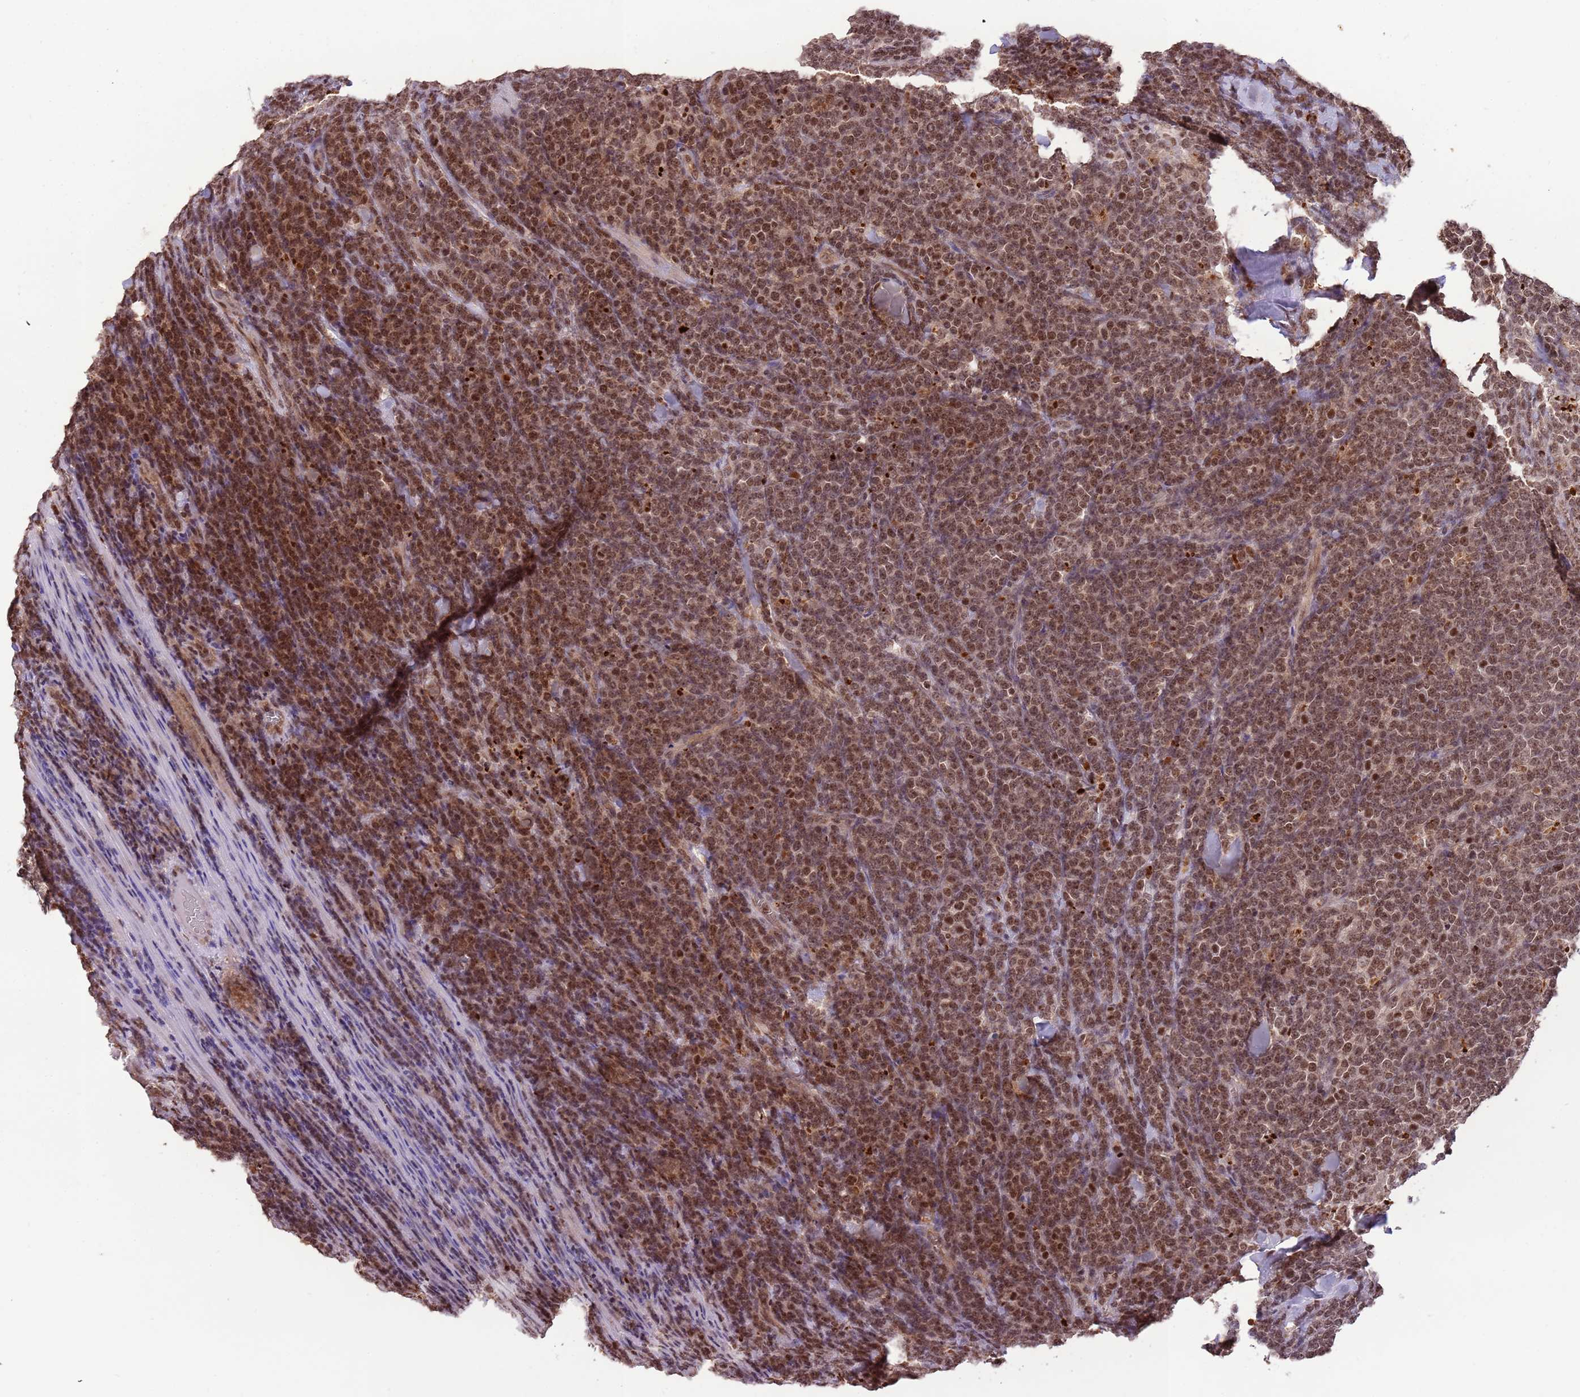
{"staining": {"intensity": "moderate", "quantity": ">75%", "location": "nuclear"}, "tissue": "lymphoma", "cell_type": "Tumor cells", "image_type": "cancer", "snomed": [{"axis": "morphology", "description": "Malignant lymphoma, non-Hodgkin's type, High grade"}, {"axis": "topography", "description": "Small intestine"}], "caption": "Immunohistochemical staining of malignant lymphoma, non-Hodgkin's type (high-grade) reveals medium levels of moderate nuclear staining in about >75% of tumor cells.", "gene": "SAMSN1", "patient": {"sex": "male", "age": 8}}